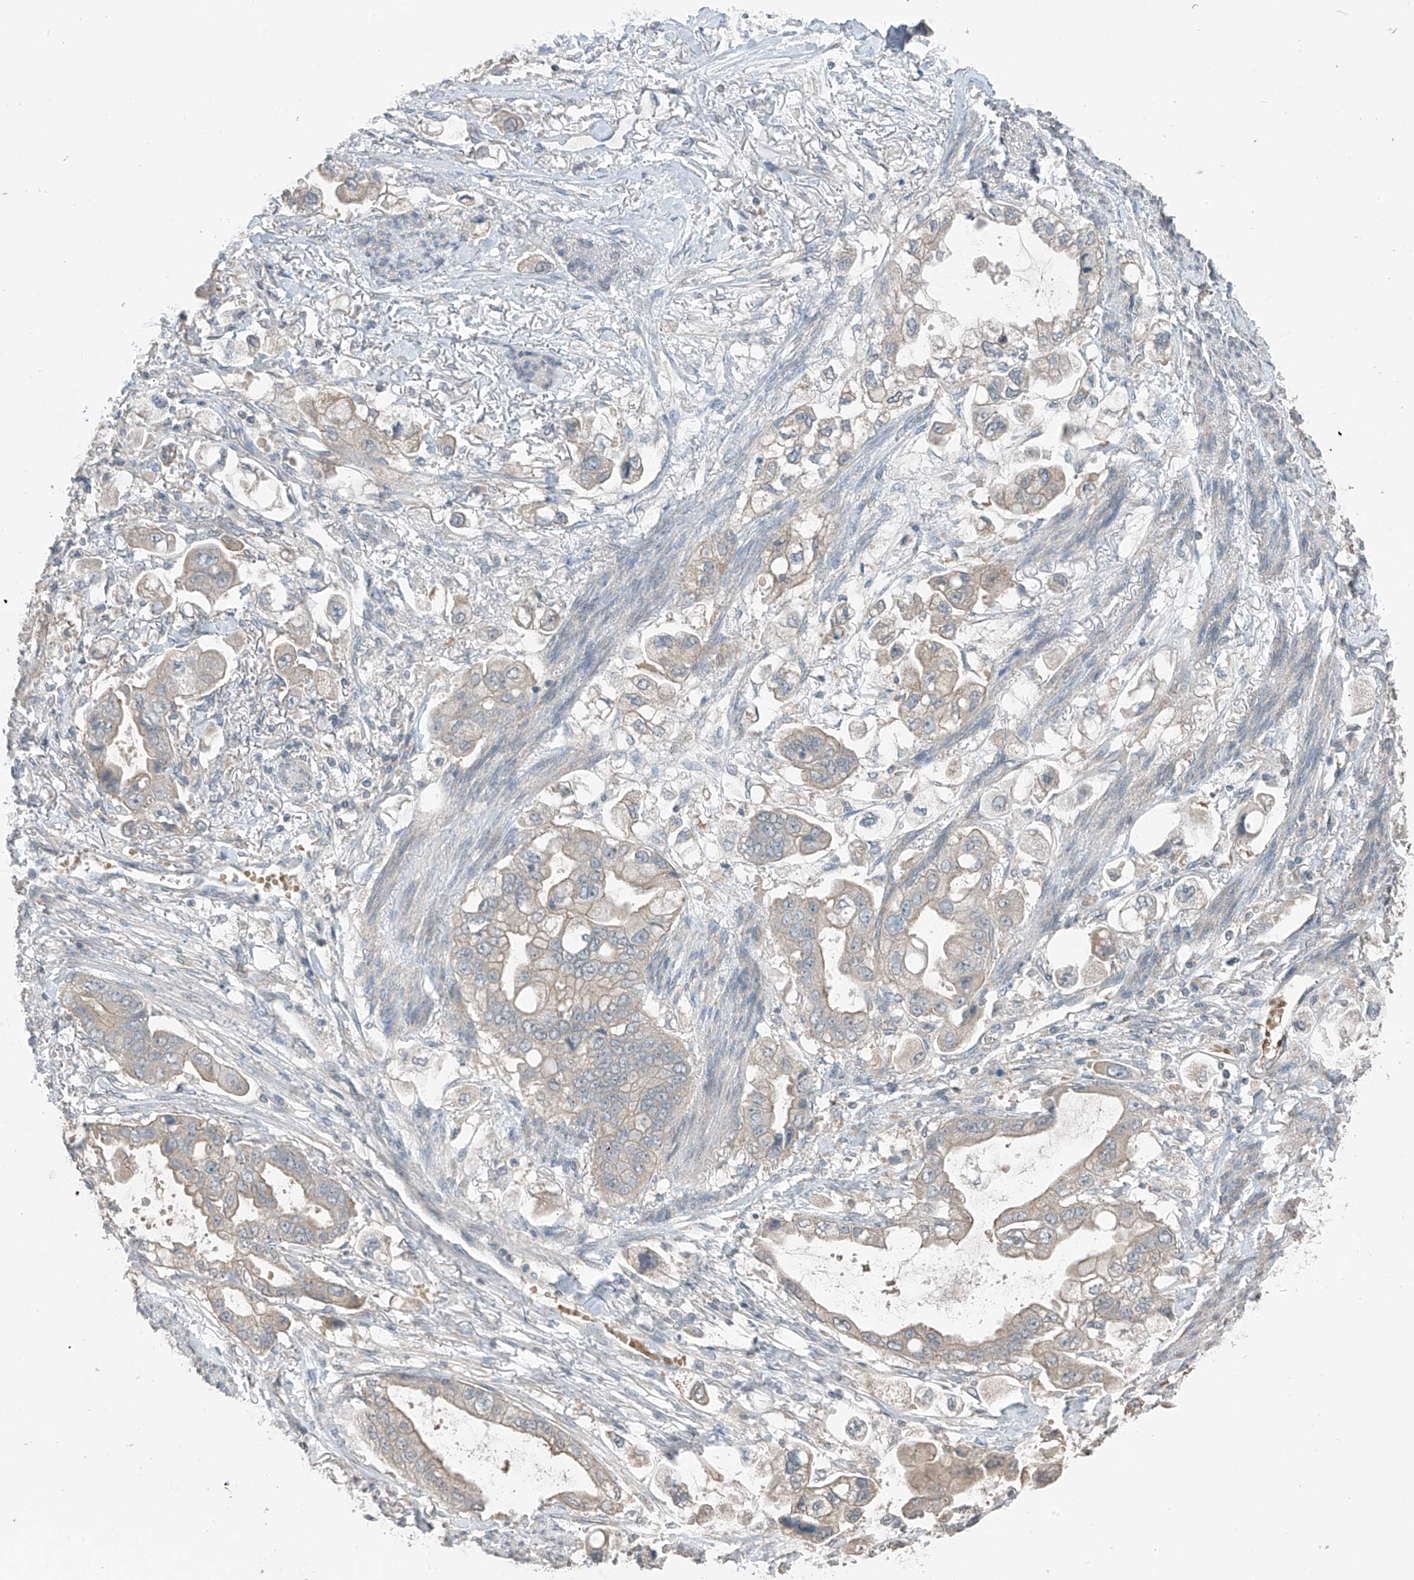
{"staining": {"intensity": "weak", "quantity": "<25%", "location": "cytoplasmic/membranous"}, "tissue": "stomach cancer", "cell_type": "Tumor cells", "image_type": "cancer", "snomed": [{"axis": "morphology", "description": "Adenocarcinoma, NOS"}, {"axis": "topography", "description": "Stomach"}], "caption": "DAB (3,3'-diaminobenzidine) immunohistochemical staining of stomach cancer (adenocarcinoma) demonstrates no significant positivity in tumor cells.", "gene": "HOXA11", "patient": {"sex": "male", "age": 62}}